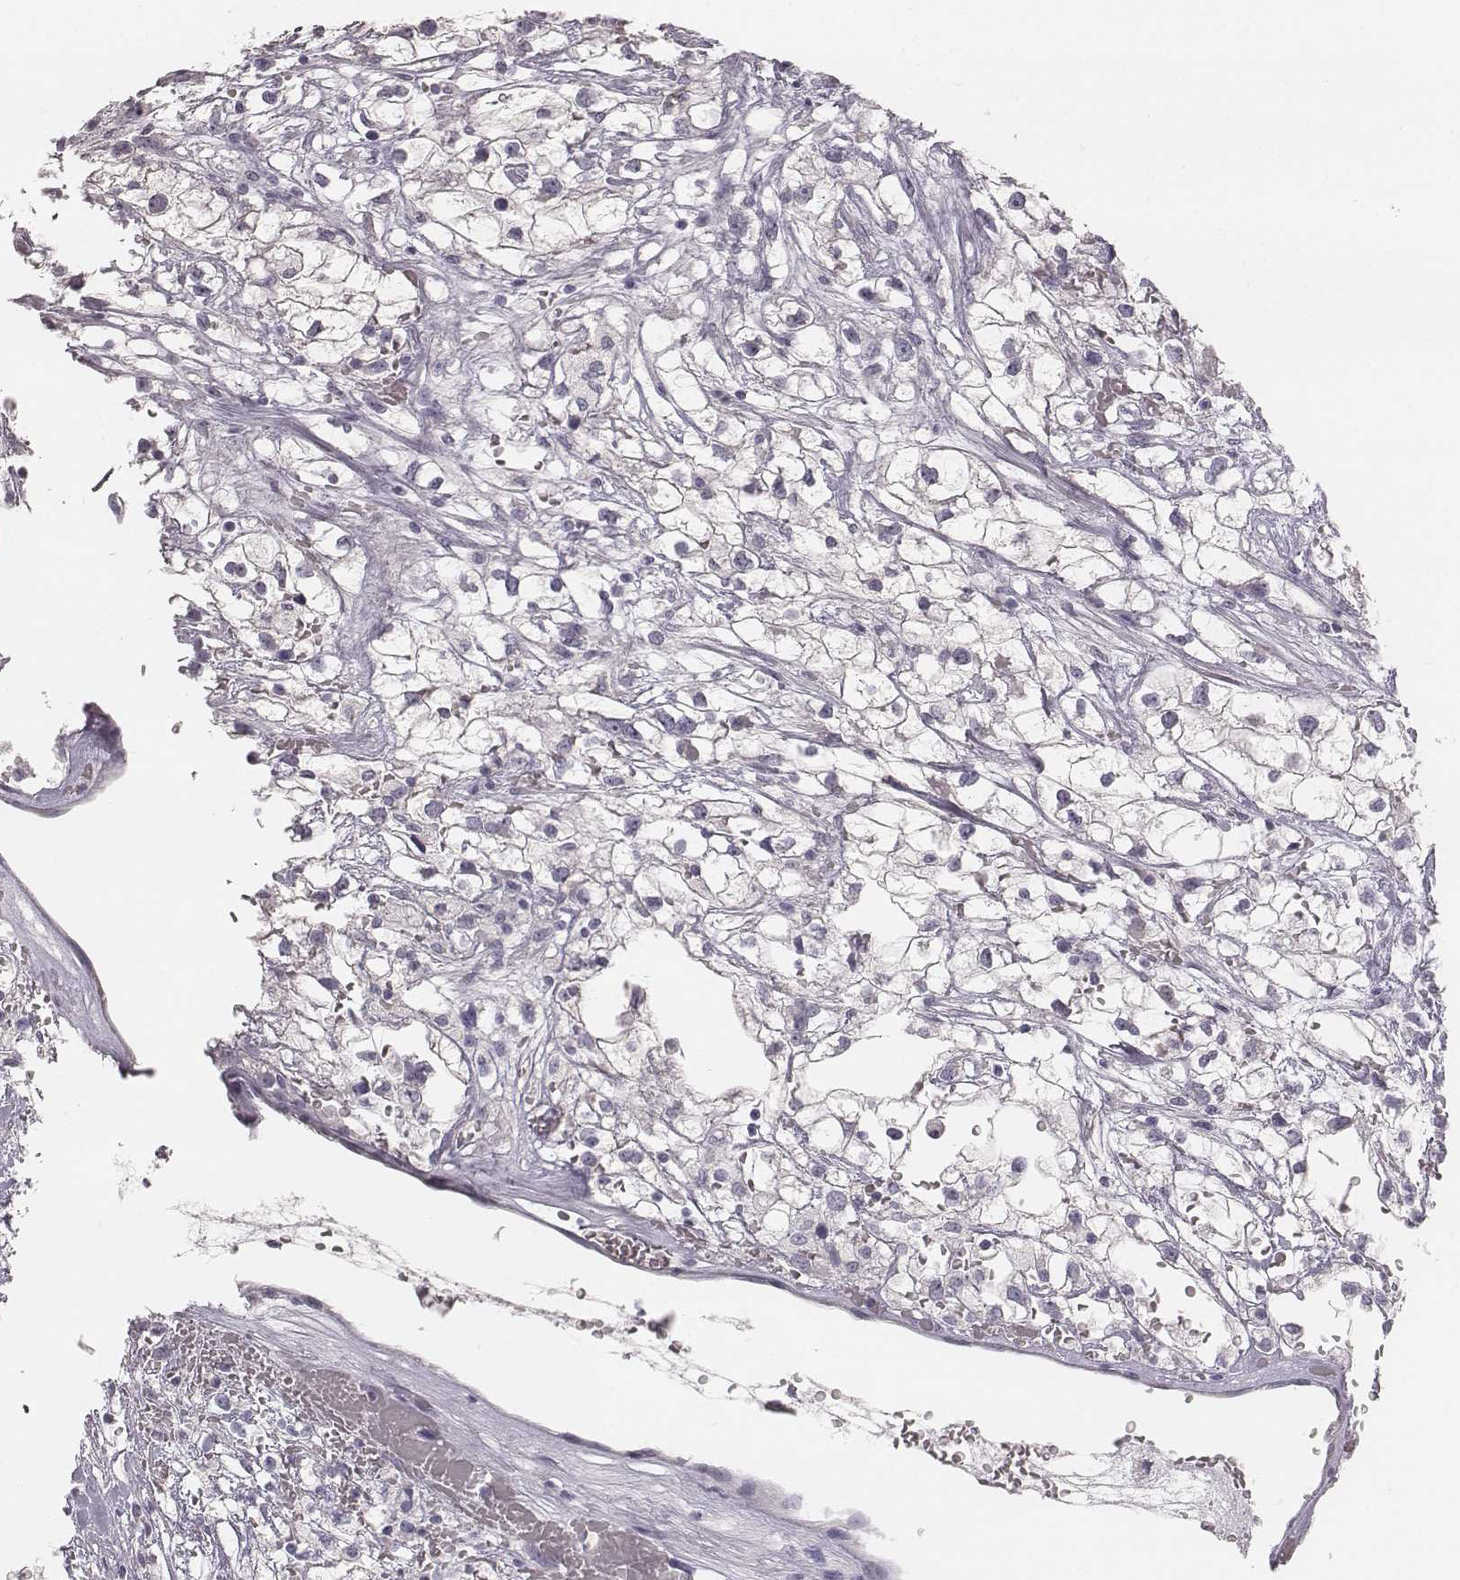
{"staining": {"intensity": "negative", "quantity": "none", "location": "none"}, "tissue": "renal cancer", "cell_type": "Tumor cells", "image_type": "cancer", "snomed": [{"axis": "morphology", "description": "Adenocarcinoma, NOS"}, {"axis": "topography", "description": "Kidney"}], "caption": "Immunohistochemistry of renal adenocarcinoma reveals no positivity in tumor cells.", "gene": "KCNJ12", "patient": {"sex": "male", "age": 59}}